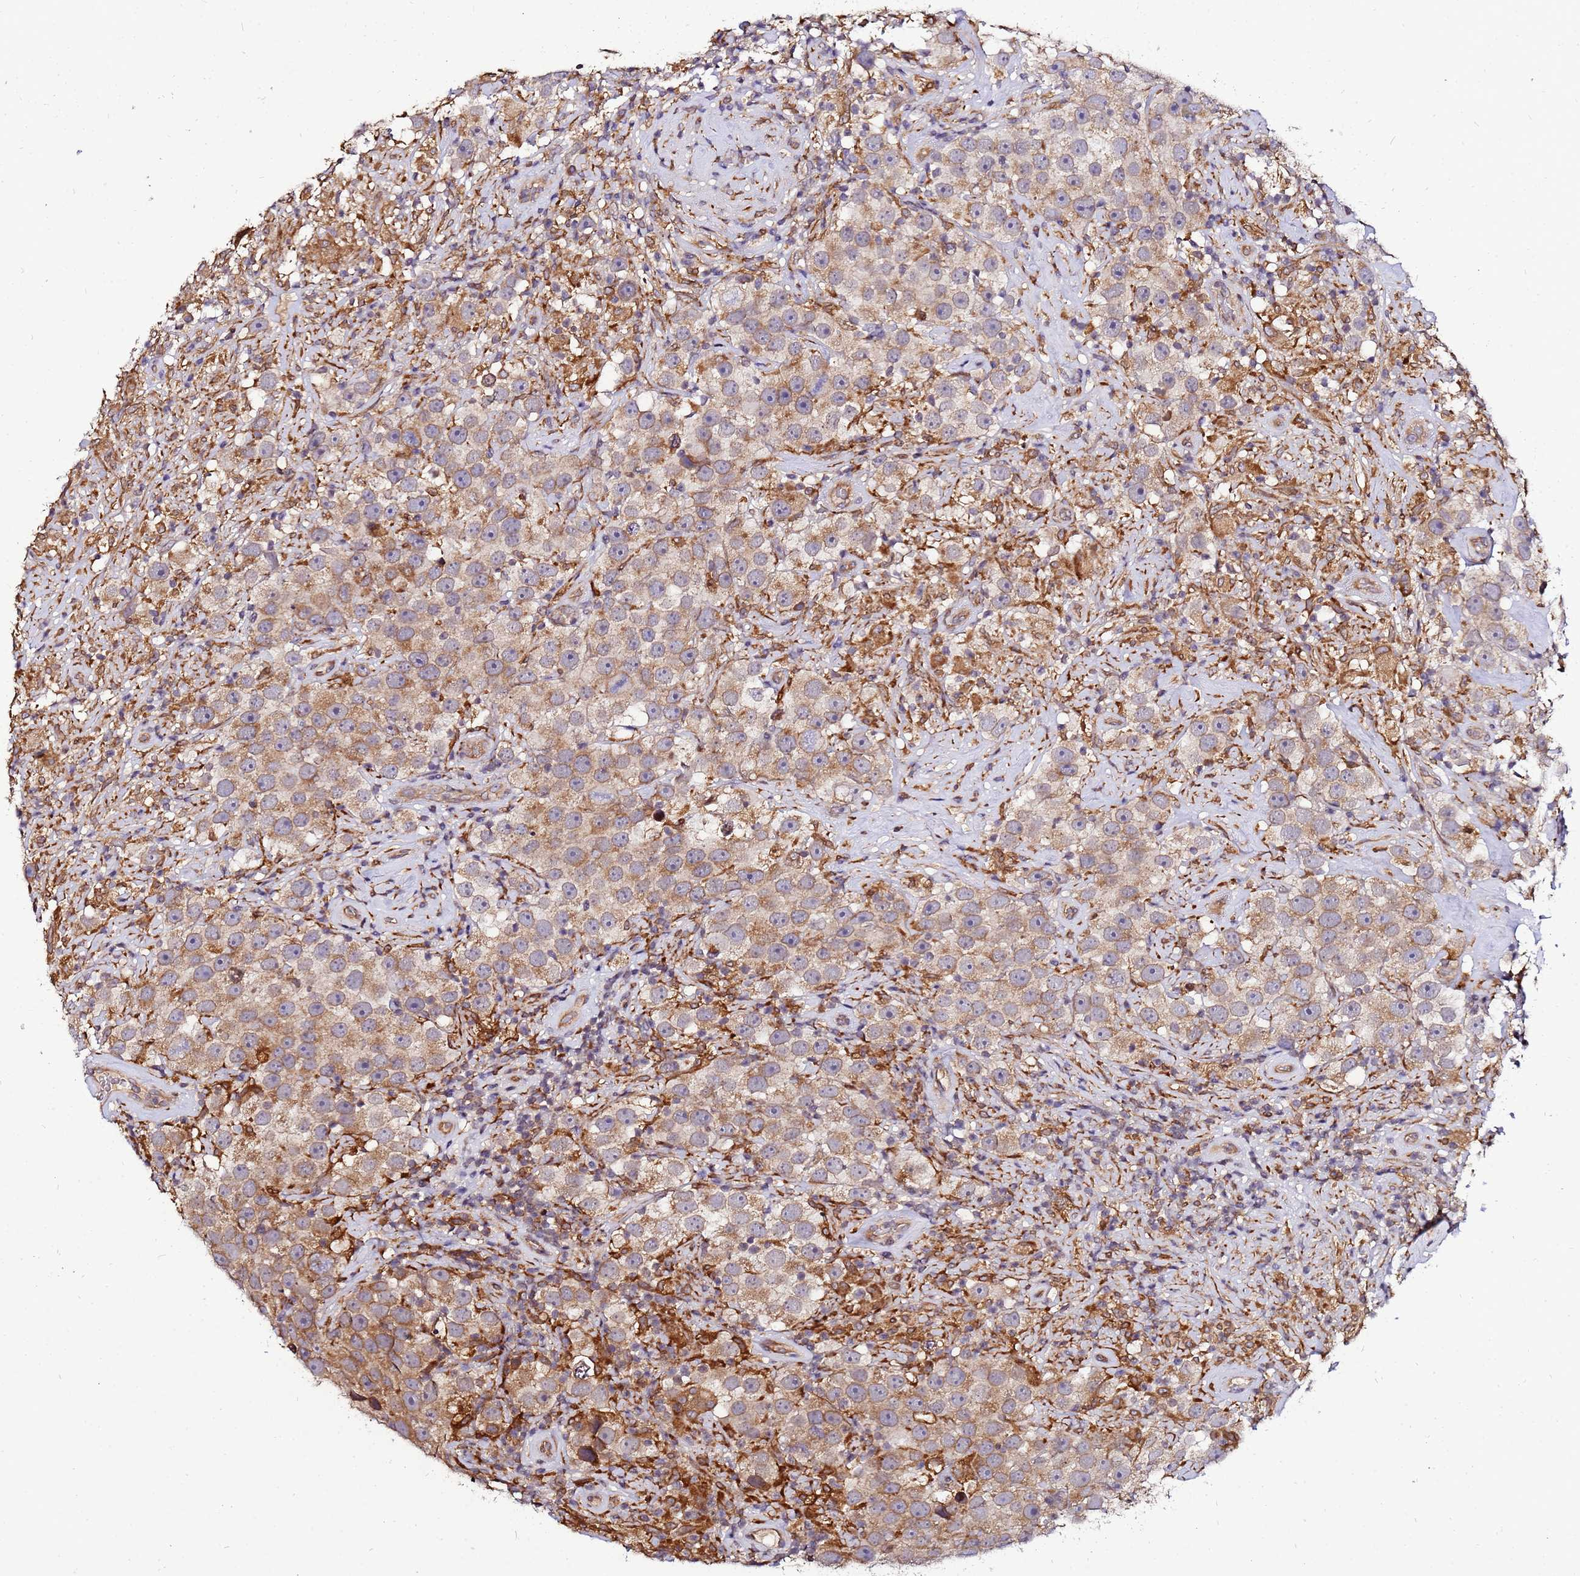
{"staining": {"intensity": "moderate", "quantity": ">75%", "location": "cytoplasmic/membranous"}, "tissue": "testis cancer", "cell_type": "Tumor cells", "image_type": "cancer", "snomed": [{"axis": "morphology", "description": "Seminoma, NOS"}, {"axis": "topography", "description": "Testis"}], "caption": "Human testis seminoma stained with a brown dye displays moderate cytoplasmic/membranous positive positivity in about >75% of tumor cells.", "gene": "ADPGK", "patient": {"sex": "male", "age": 49}}